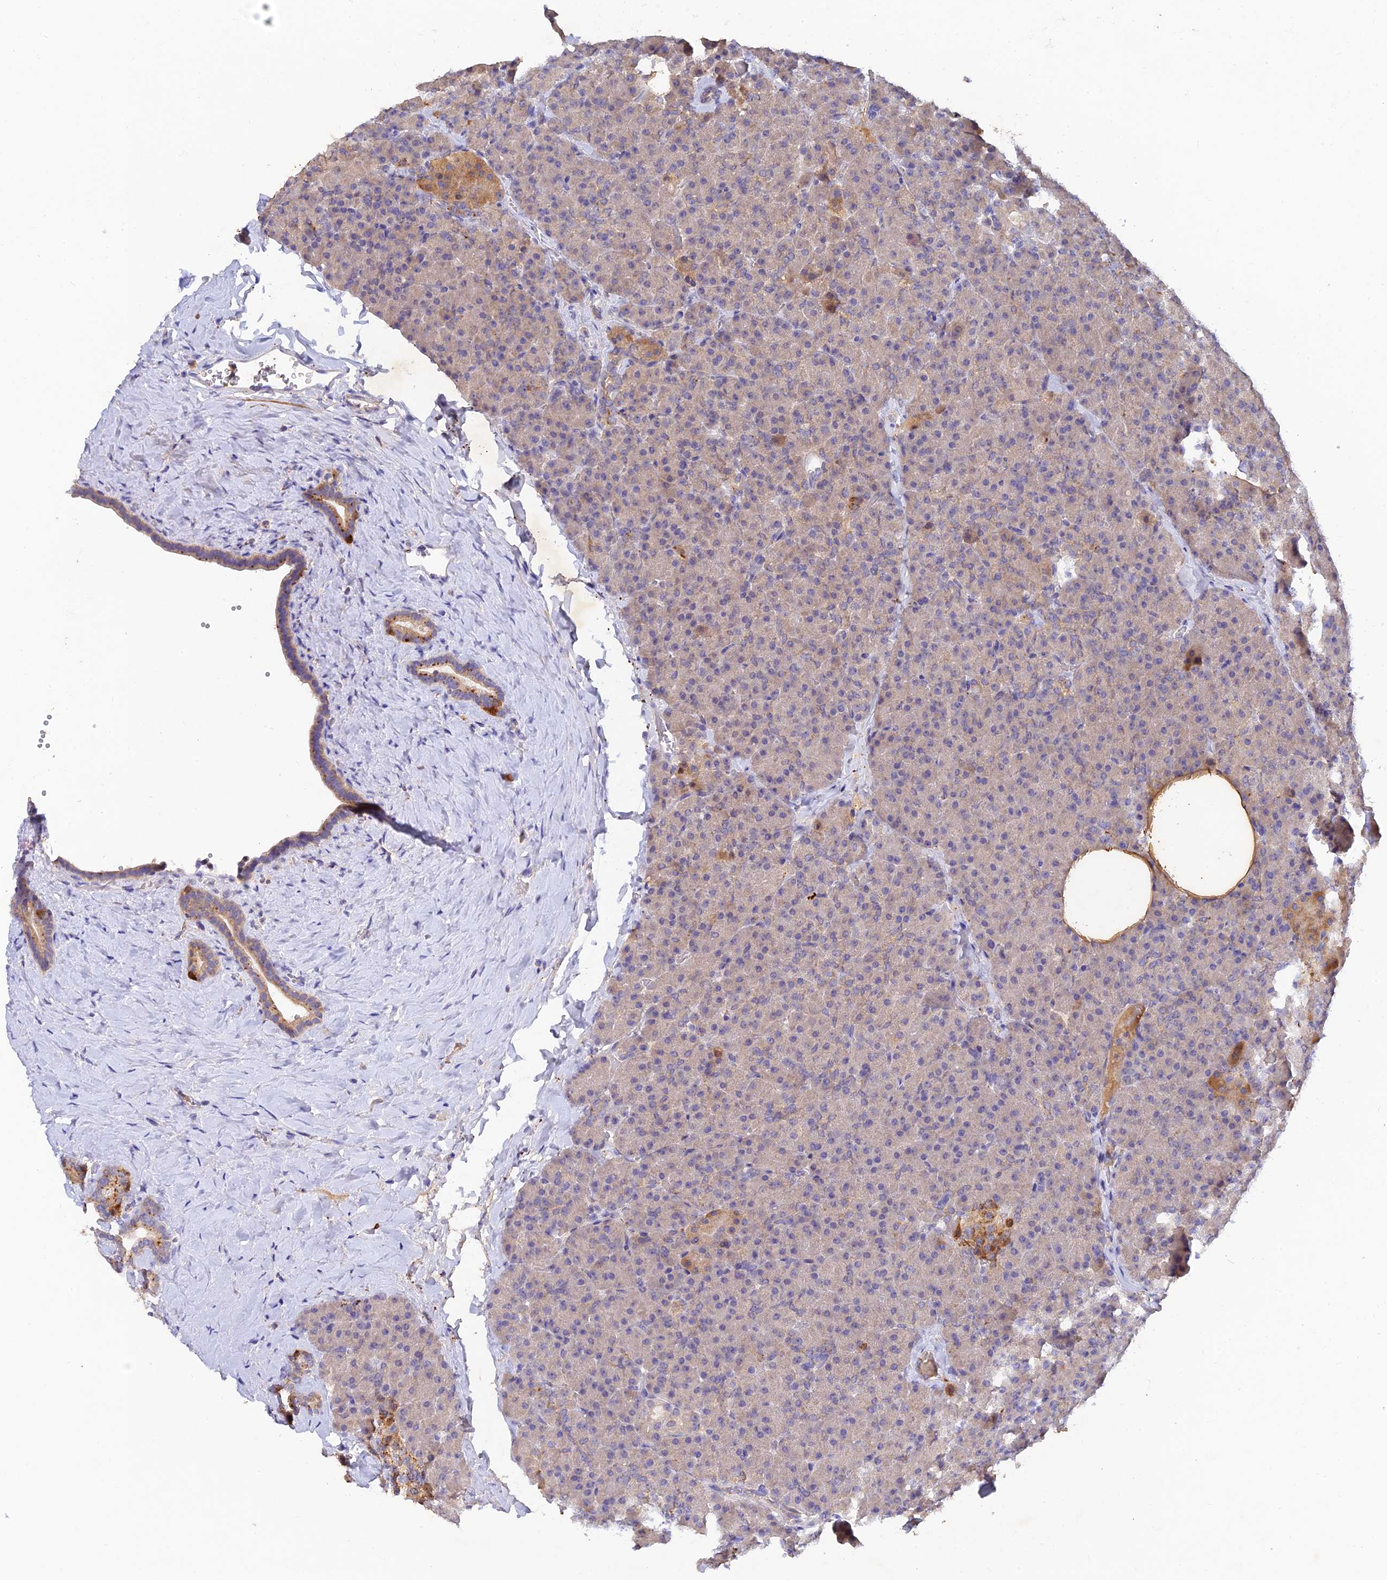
{"staining": {"intensity": "moderate", "quantity": "<25%", "location": "cytoplasmic/membranous"}, "tissue": "pancreas", "cell_type": "Exocrine glandular cells", "image_type": "normal", "snomed": [{"axis": "morphology", "description": "Normal tissue, NOS"}, {"axis": "morphology", "description": "Carcinoid, malignant, NOS"}, {"axis": "topography", "description": "Pancreas"}], "caption": "DAB (3,3'-diaminobenzidine) immunohistochemical staining of normal human pancreas shows moderate cytoplasmic/membranous protein staining in about <25% of exocrine glandular cells.", "gene": "ACSM5", "patient": {"sex": "female", "age": 35}}